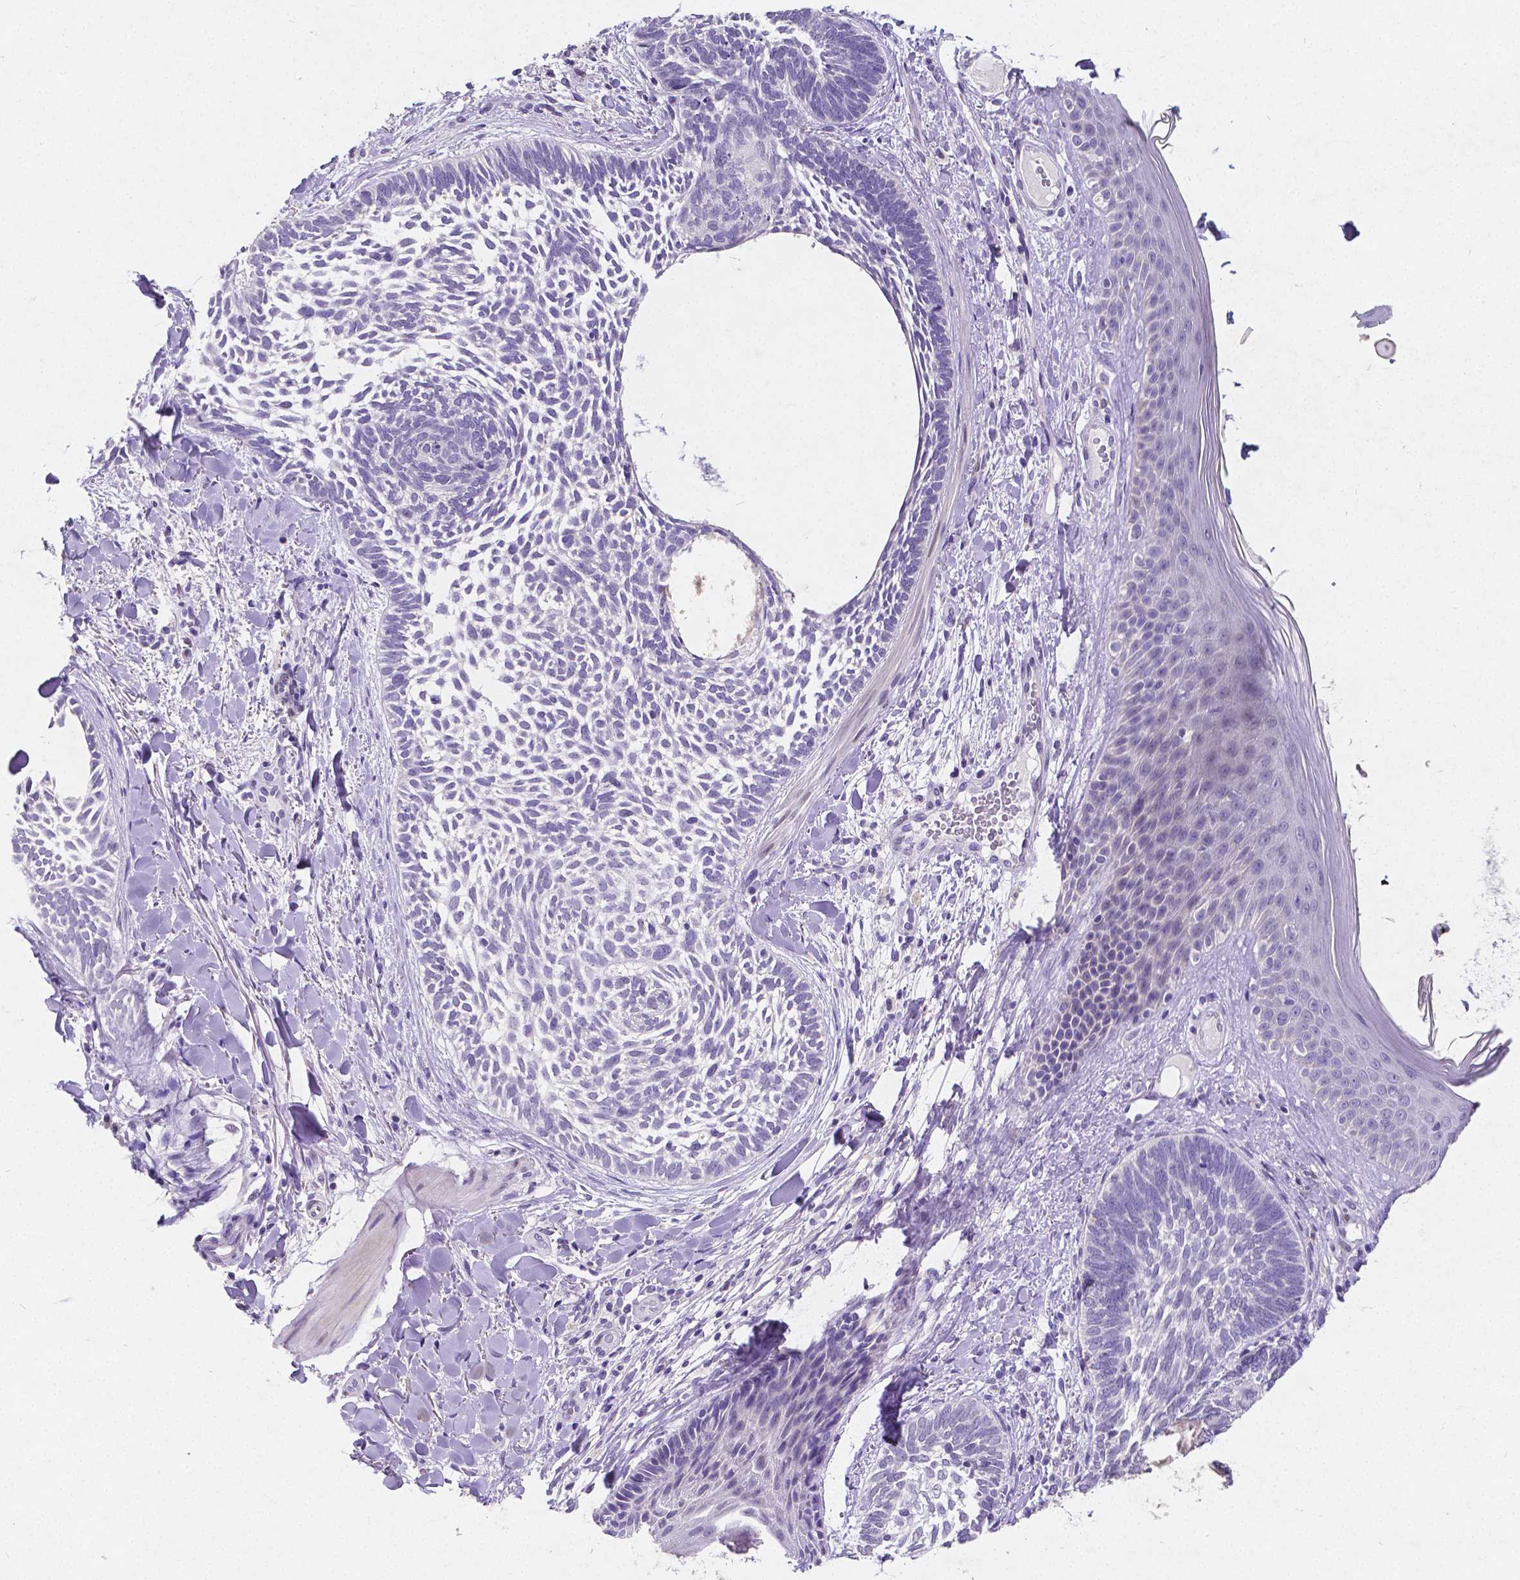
{"staining": {"intensity": "negative", "quantity": "none", "location": "none"}, "tissue": "skin cancer", "cell_type": "Tumor cells", "image_type": "cancer", "snomed": [{"axis": "morphology", "description": "Normal tissue, NOS"}, {"axis": "morphology", "description": "Basal cell carcinoma"}, {"axis": "topography", "description": "Skin"}], "caption": "Immunohistochemistry (IHC) image of basal cell carcinoma (skin) stained for a protein (brown), which shows no expression in tumor cells.", "gene": "SATB2", "patient": {"sex": "male", "age": 46}}